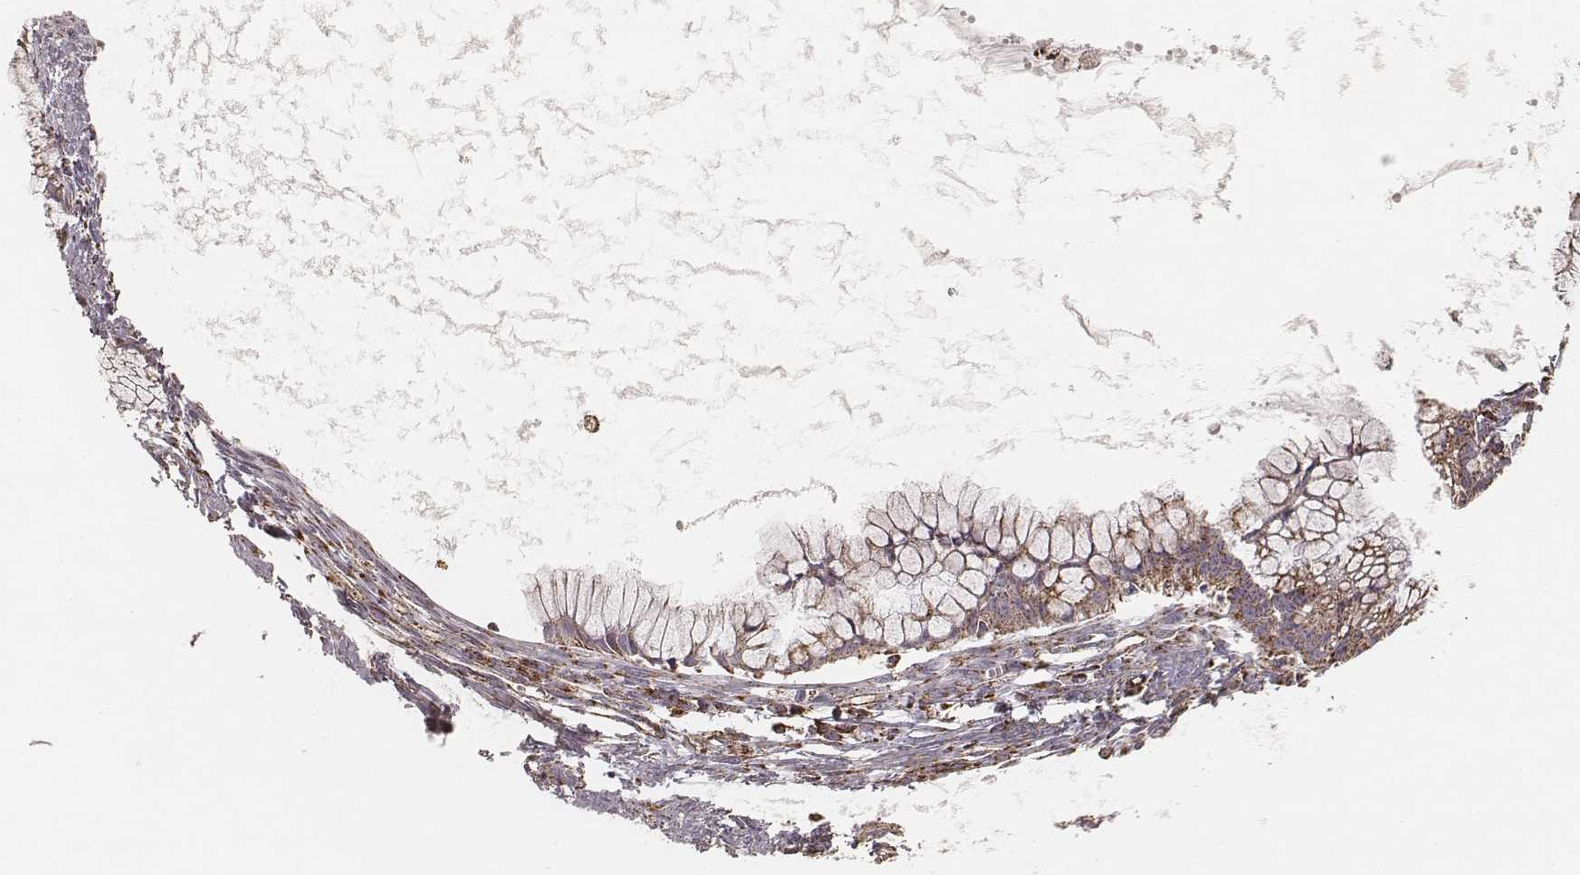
{"staining": {"intensity": "moderate", "quantity": ">75%", "location": "cytoplasmic/membranous"}, "tissue": "ovarian cancer", "cell_type": "Tumor cells", "image_type": "cancer", "snomed": [{"axis": "morphology", "description": "Cystadenocarcinoma, mucinous, NOS"}, {"axis": "topography", "description": "Ovary"}], "caption": "Immunohistochemical staining of mucinous cystadenocarcinoma (ovarian) displays medium levels of moderate cytoplasmic/membranous protein expression in approximately >75% of tumor cells.", "gene": "CS", "patient": {"sex": "female", "age": 41}}